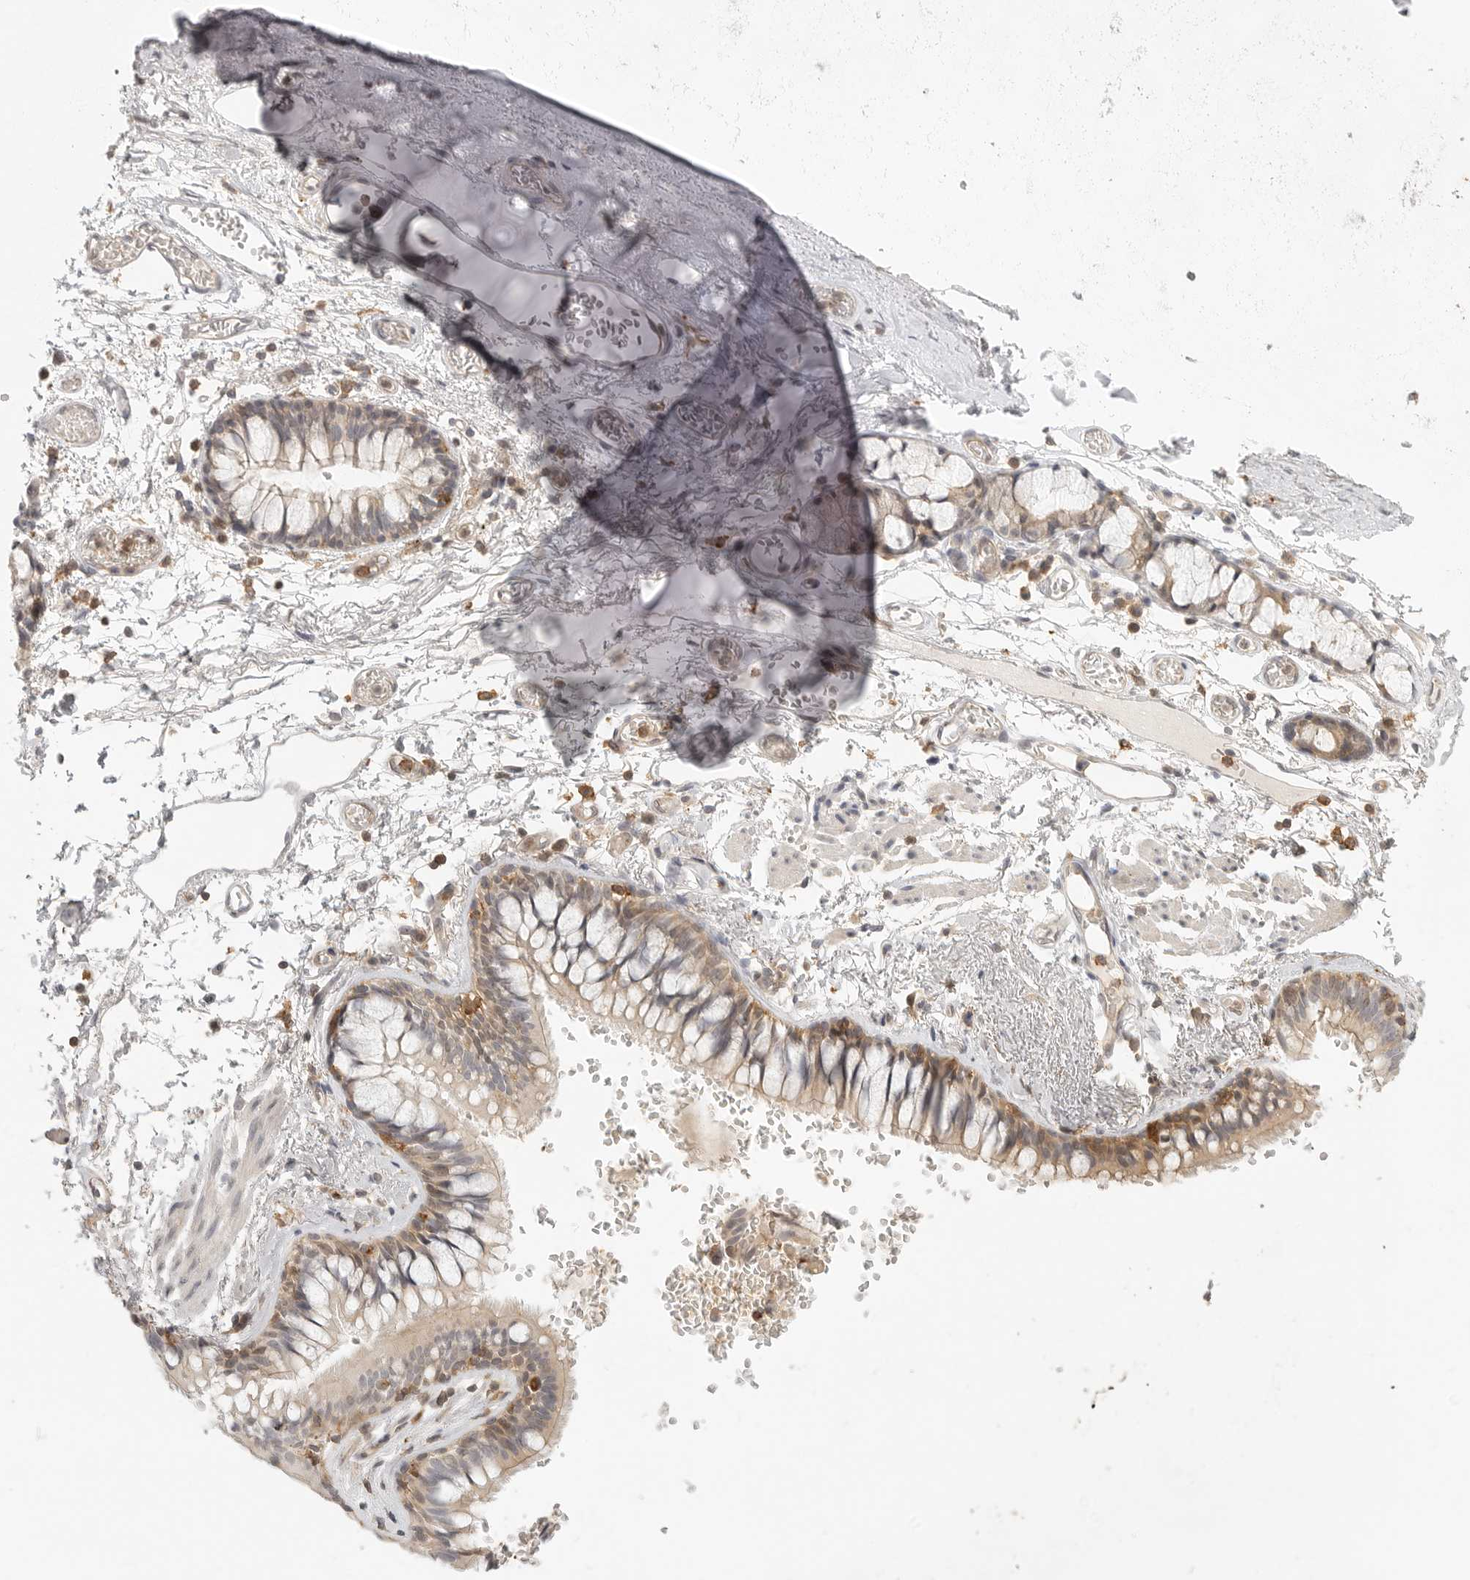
{"staining": {"intensity": "negative", "quantity": "none", "location": "none"}, "tissue": "adipose tissue", "cell_type": "Adipocytes", "image_type": "normal", "snomed": [{"axis": "morphology", "description": "Normal tissue, NOS"}, {"axis": "topography", "description": "Cartilage tissue"}, {"axis": "topography", "description": "Bronchus"}], "caption": "Protein analysis of unremarkable adipose tissue demonstrates no significant positivity in adipocytes.", "gene": "DBNL", "patient": {"sex": "female", "age": 73}}